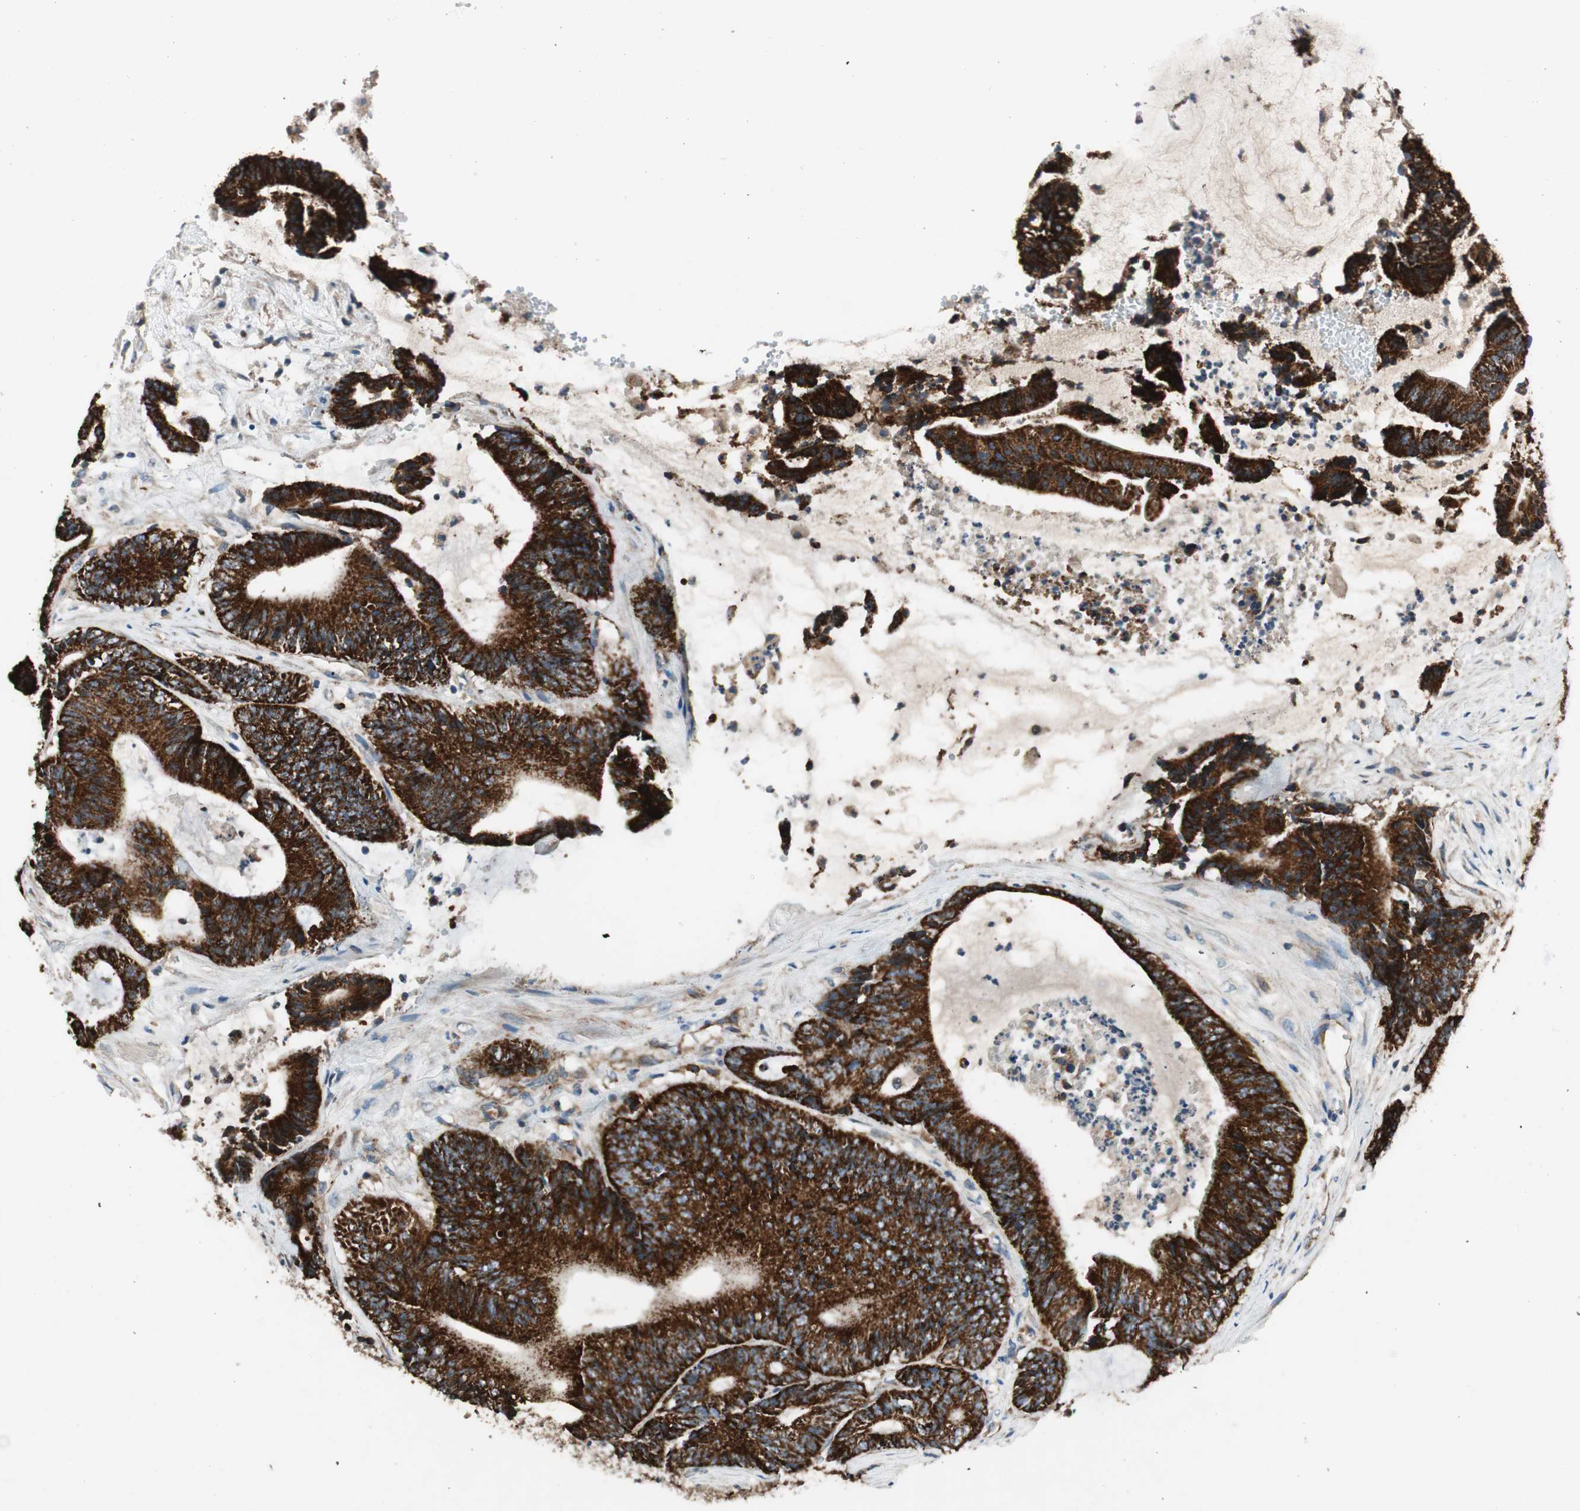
{"staining": {"intensity": "strong", "quantity": ">75%", "location": "cytoplasmic/membranous"}, "tissue": "colorectal cancer", "cell_type": "Tumor cells", "image_type": "cancer", "snomed": [{"axis": "morphology", "description": "Adenocarcinoma, NOS"}, {"axis": "topography", "description": "Colon"}], "caption": "Immunohistochemical staining of human colorectal adenocarcinoma demonstrates high levels of strong cytoplasmic/membranous expression in about >75% of tumor cells. (Brightfield microscopy of DAB IHC at high magnification).", "gene": "AKAP1", "patient": {"sex": "female", "age": 84}}